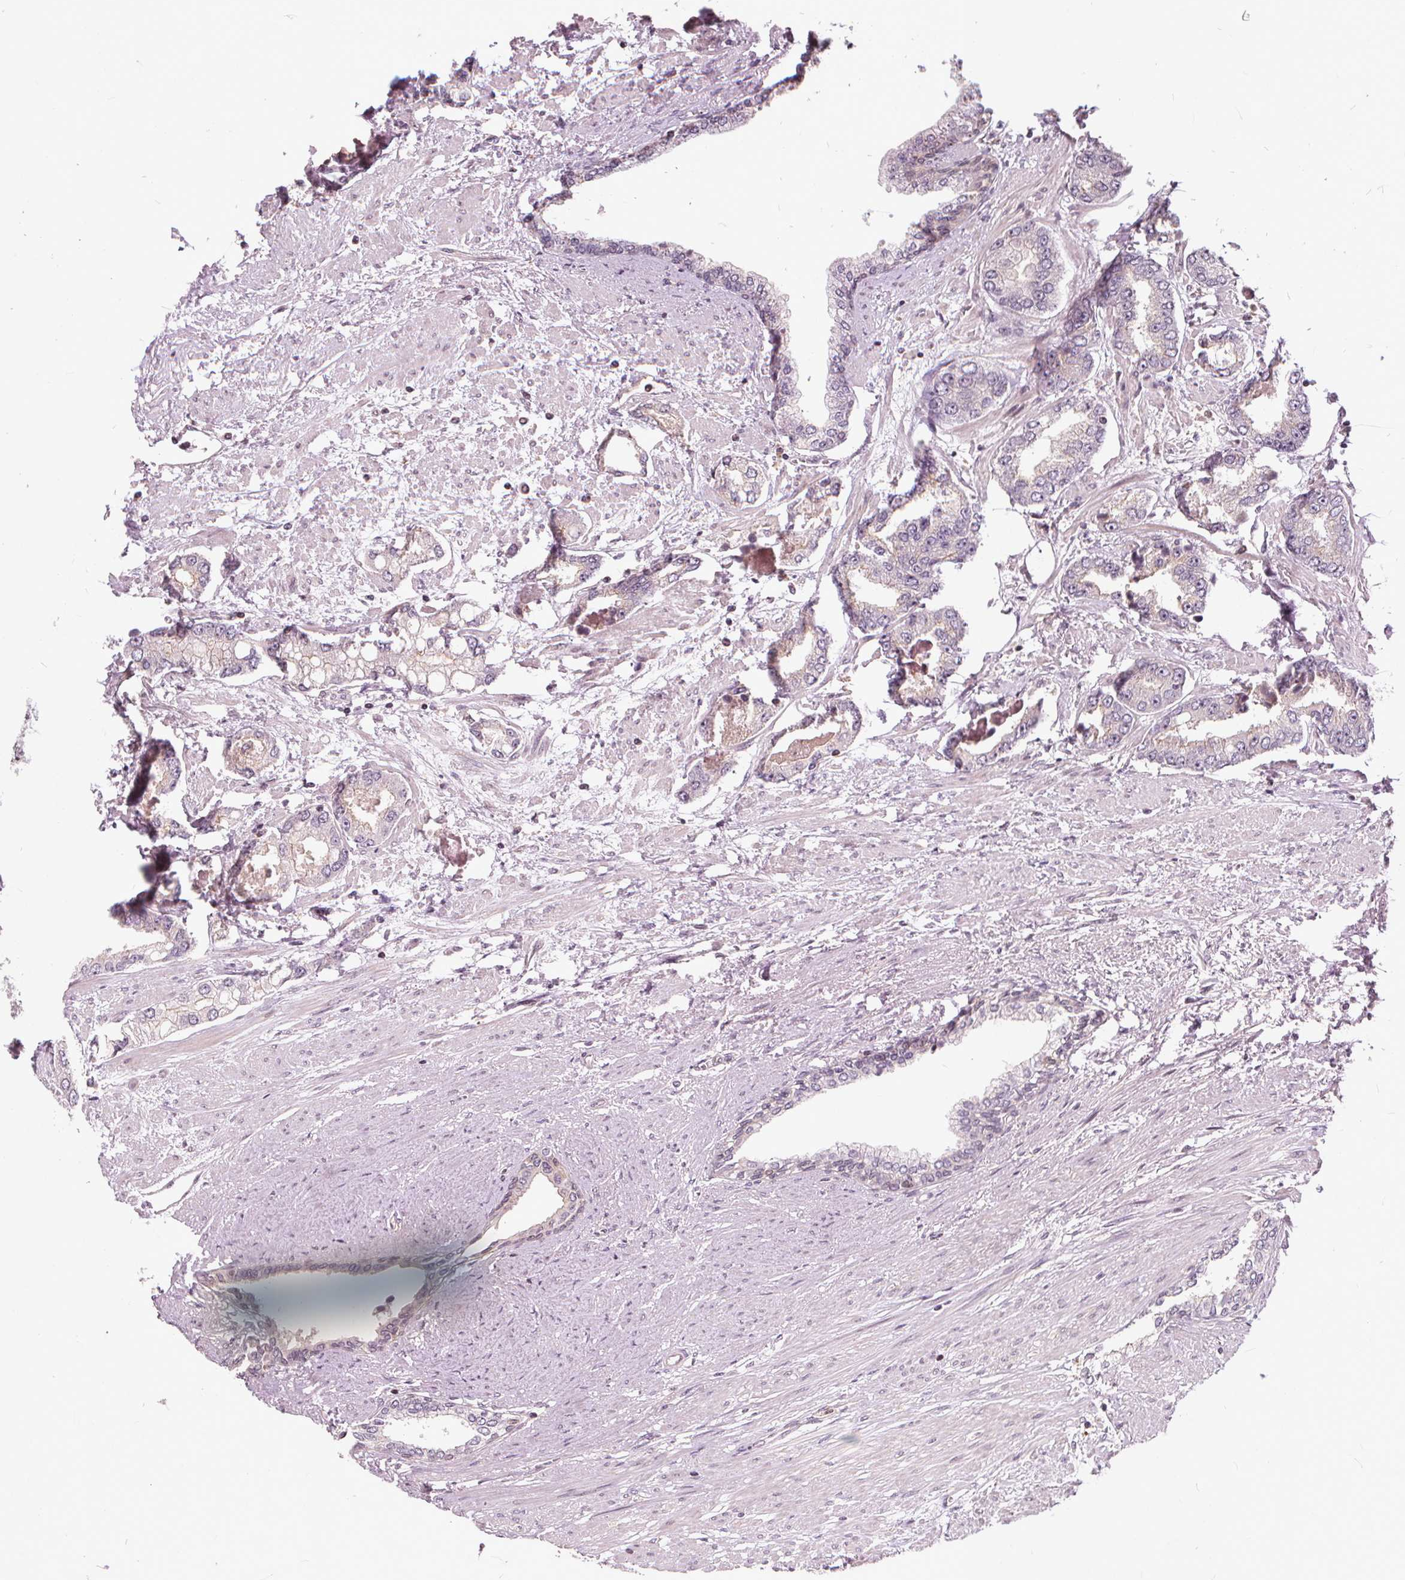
{"staining": {"intensity": "weak", "quantity": "25%-75%", "location": "cytoplasmic/membranous"}, "tissue": "prostate cancer", "cell_type": "Tumor cells", "image_type": "cancer", "snomed": [{"axis": "morphology", "description": "Adenocarcinoma, Low grade"}, {"axis": "topography", "description": "Prostate"}], "caption": "The image reveals a brown stain indicating the presence of a protein in the cytoplasmic/membranous of tumor cells in prostate cancer (adenocarcinoma (low-grade)).", "gene": "INPP5E", "patient": {"sex": "male", "age": 60}}